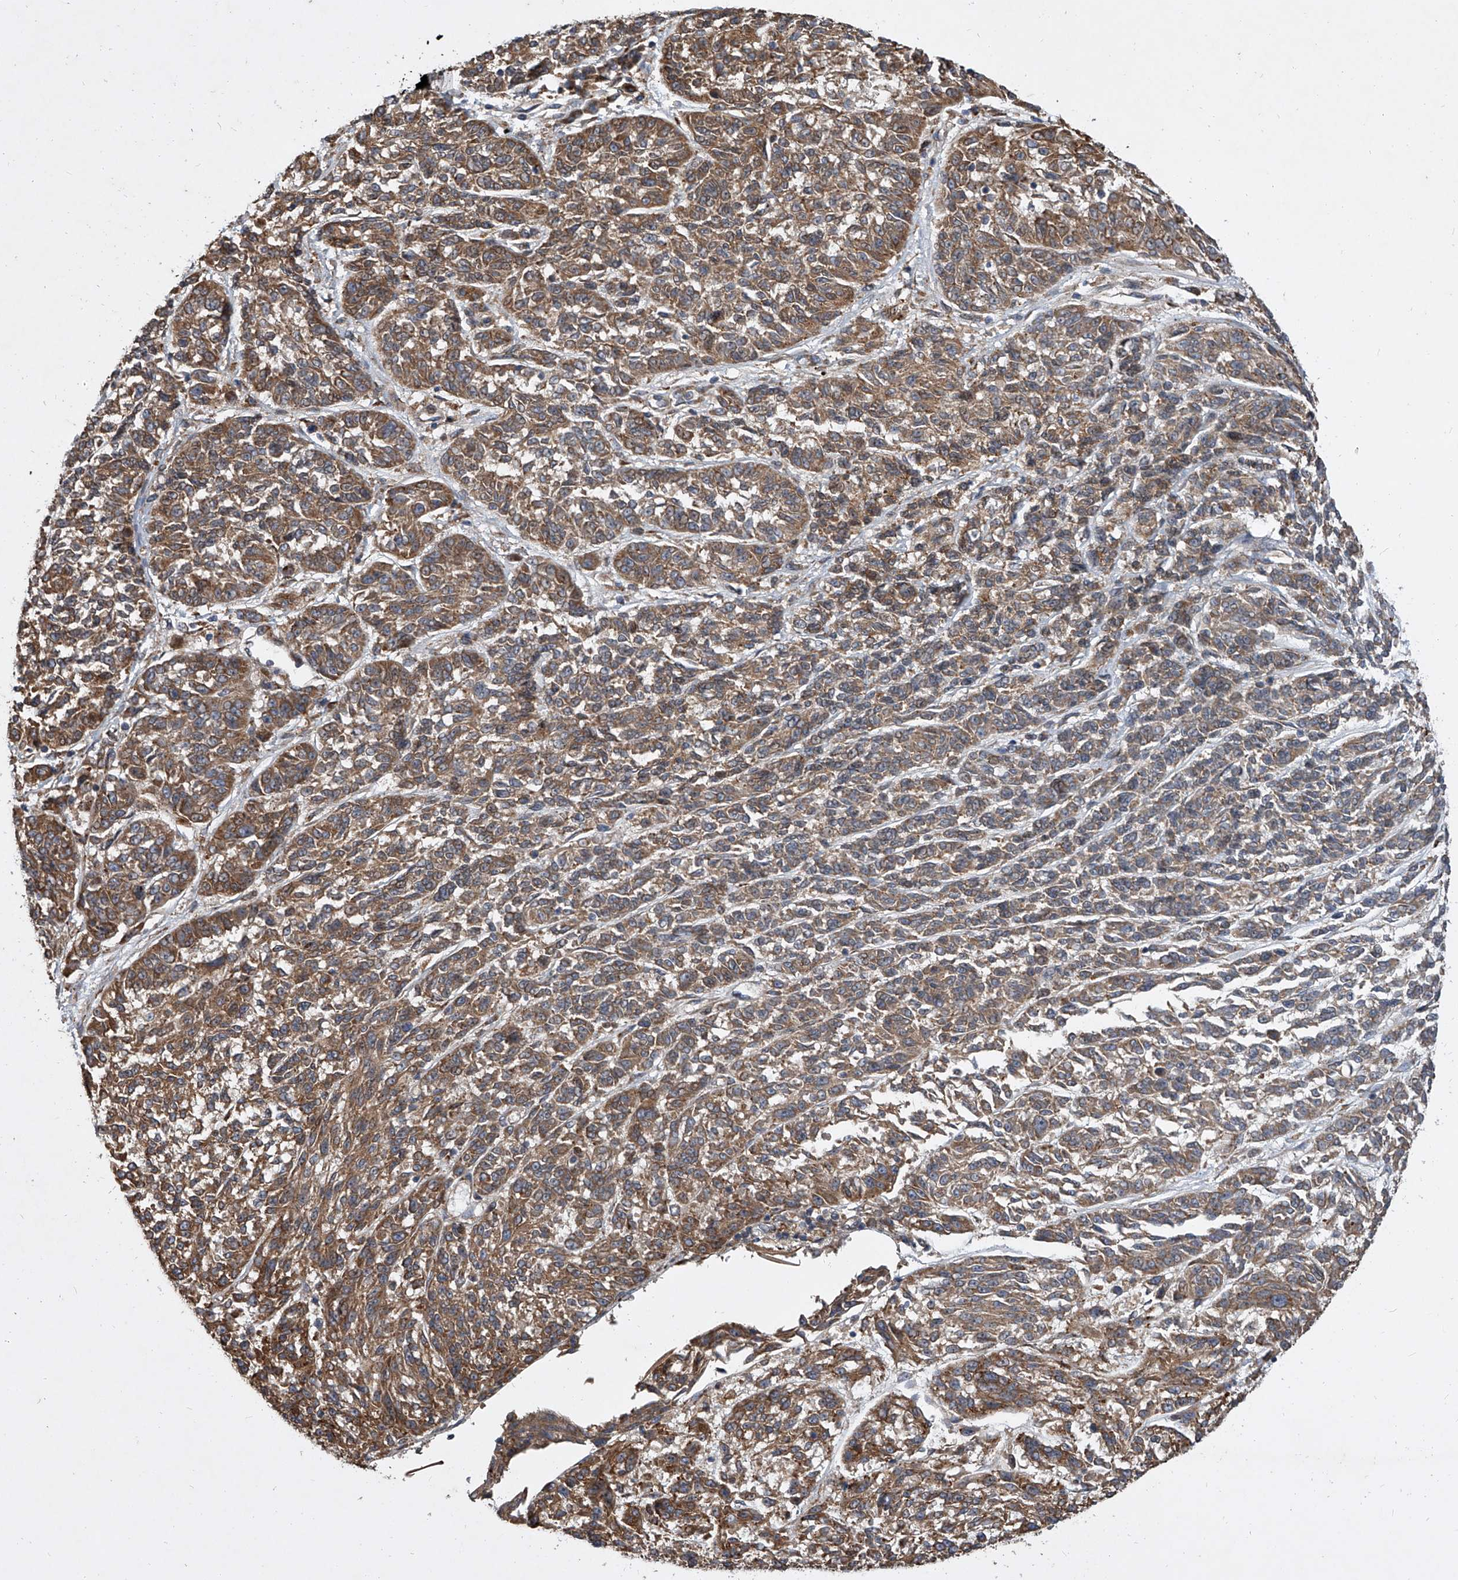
{"staining": {"intensity": "moderate", "quantity": ">75%", "location": "cytoplasmic/membranous"}, "tissue": "melanoma", "cell_type": "Tumor cells", "image_type": "cancer", "snomed": [{"axis": "morphology", "description": "Malignant melanoma, NOS"}, {"axis": "topography", "description": "Skin"}], "caption": "A histopathology image of human melanoma stained for a protein shows moderate cytoplasmic/membranous brown staining in tumor cells.", "gene": "EVA1C", "patient": {"sex": "male", "age": 53}}